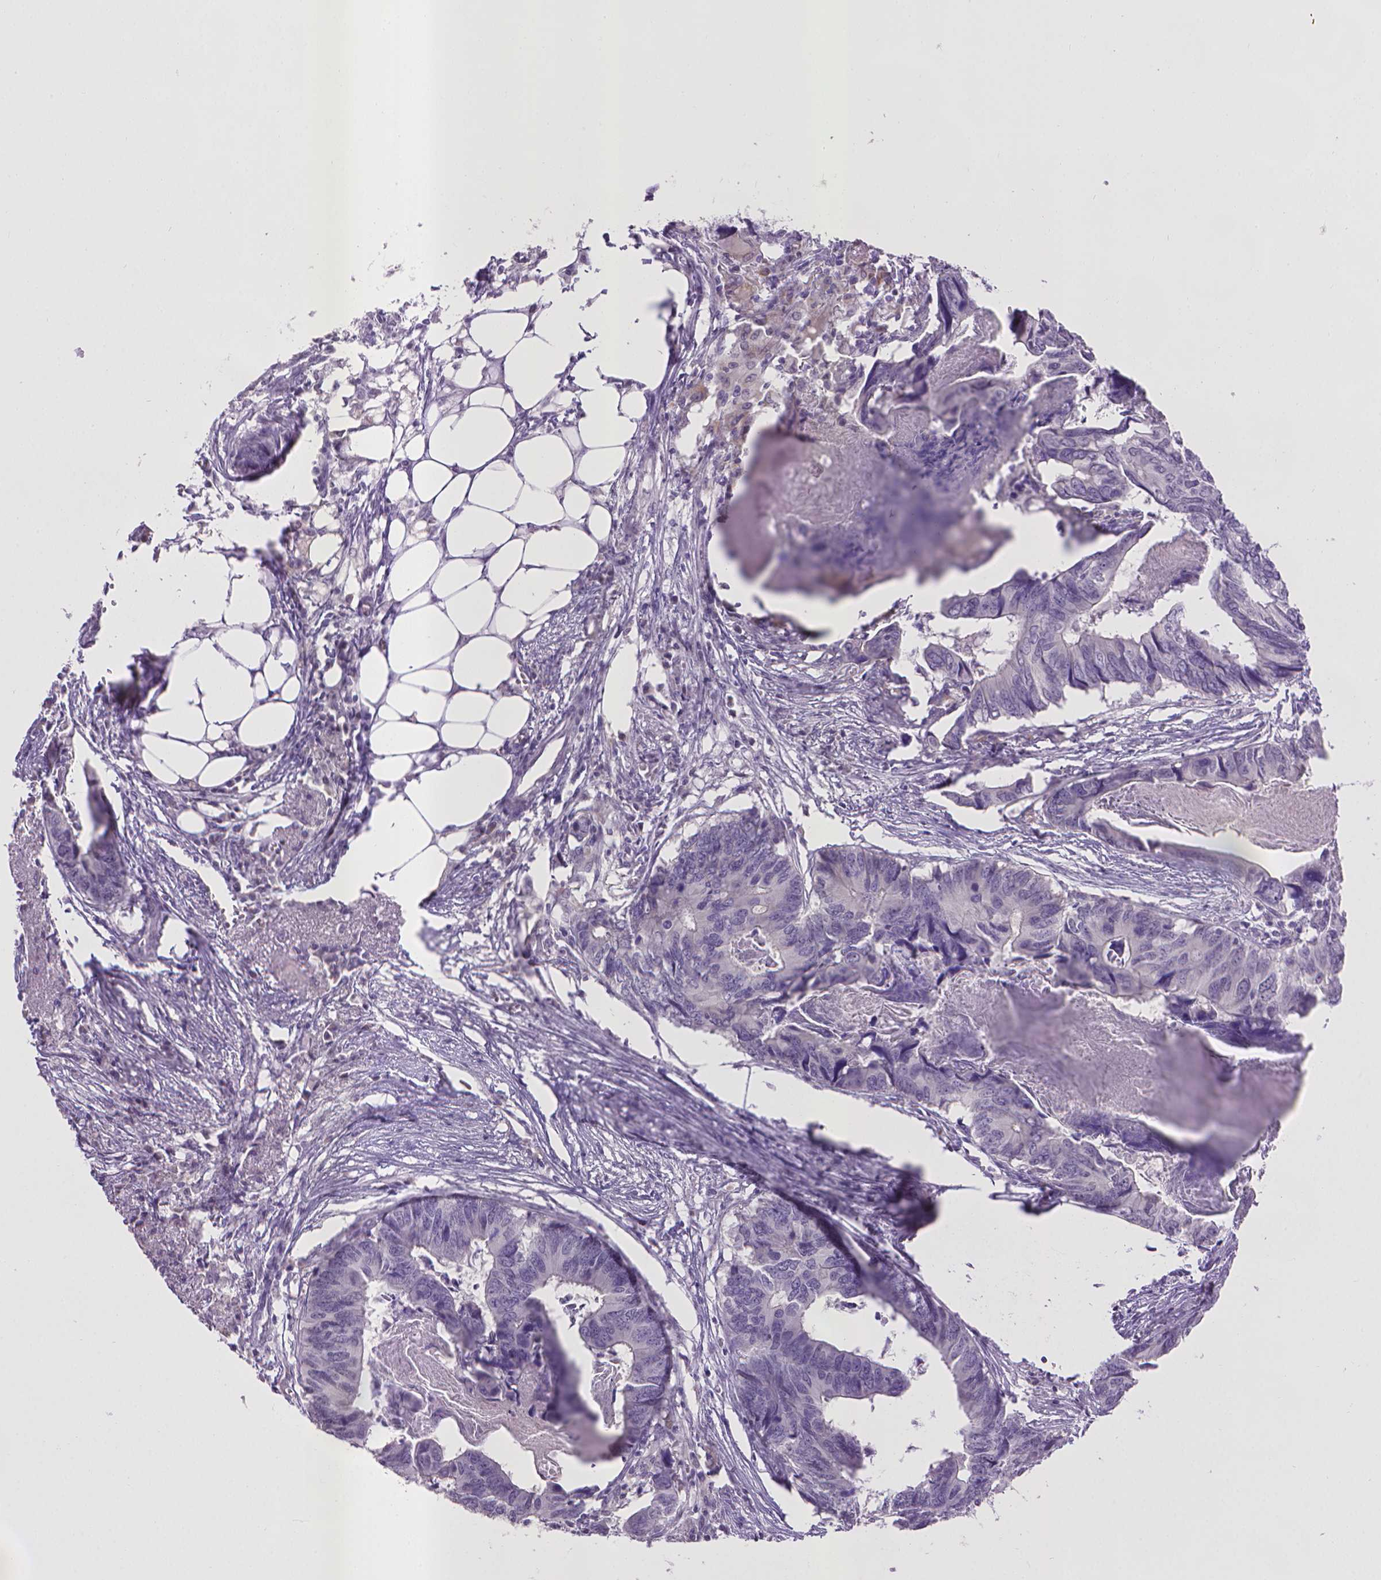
{"staining": {"intensity": "negative", "quantity": "none", "location": "none"}, "tissue": "colorectal cancer", "cell_type": "Tumor cells", "image_type": "cancer", "snomed": [{"axis": "morphology", "description": "Adenocarcinoma, NOS"}, {"axis": "topography", "description": "Colon"}], "caption": "Human adenocarcinoma (colorectal) stained for a protein using IHC displays no expression in tumor cells.", "gene": "KMO", "patient": {"sex": "female", "age": 82}}